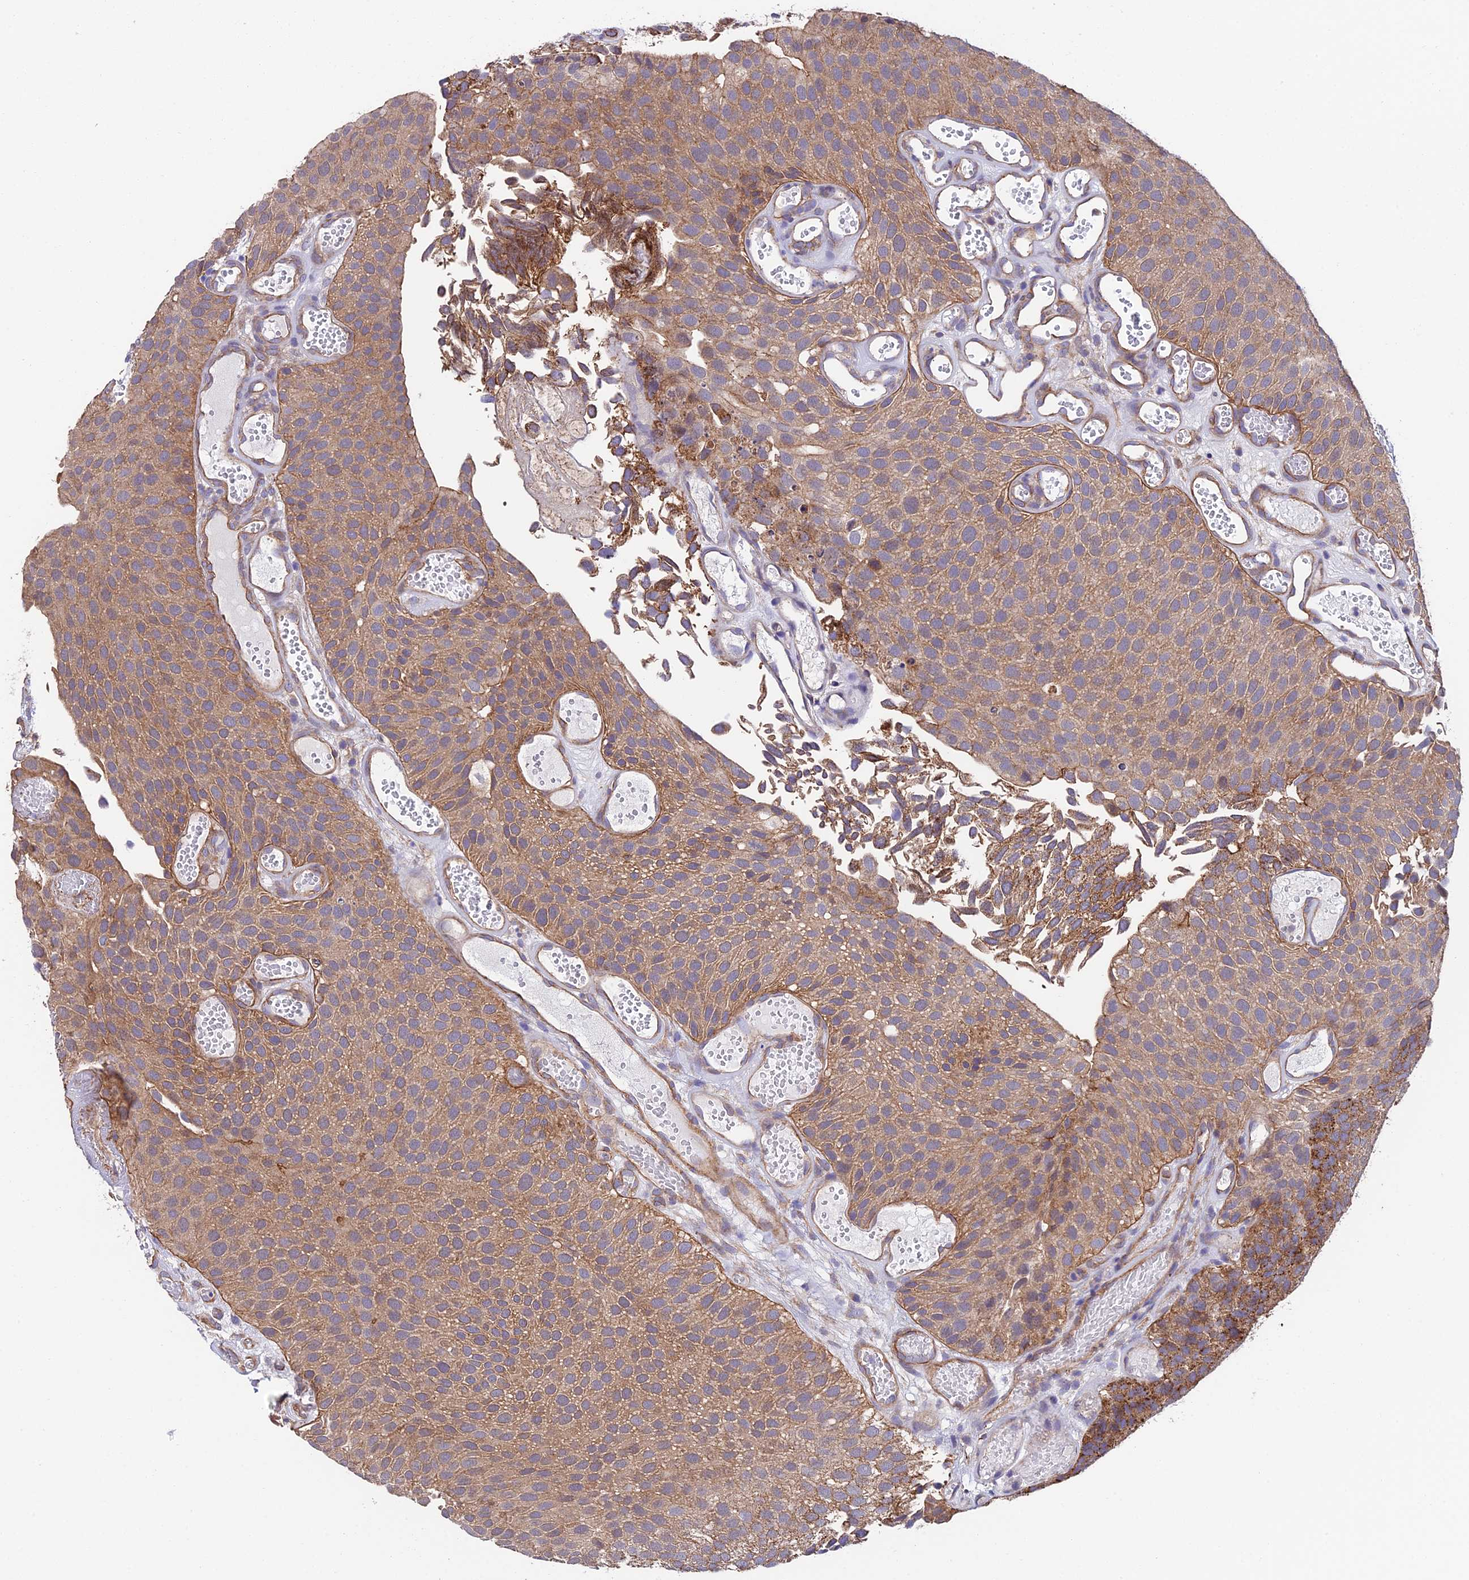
{"staining": {"intensity": "moderate", "quantity": ">75%", "location": "cytoplasmic/membranous"}, "tissue": "urothelial cancer", "cell_type": "Tumor cells", "image_type": "cancer", "snomed": [{"axis": "morphology", "description": "Urothelial carcinoma, Low grade"}, {"axis": "topography", "description": "Urinary bladder"}], "caption": "Immunohistochemical staining of urothelial carcinoma (low-grade) exhibits medium levels of moderate cytoplasmic/membranous positivity in approximately >75% of tumor cells.", "gene": "QRFP", "patient": {"sex": "male", "age": 89}}